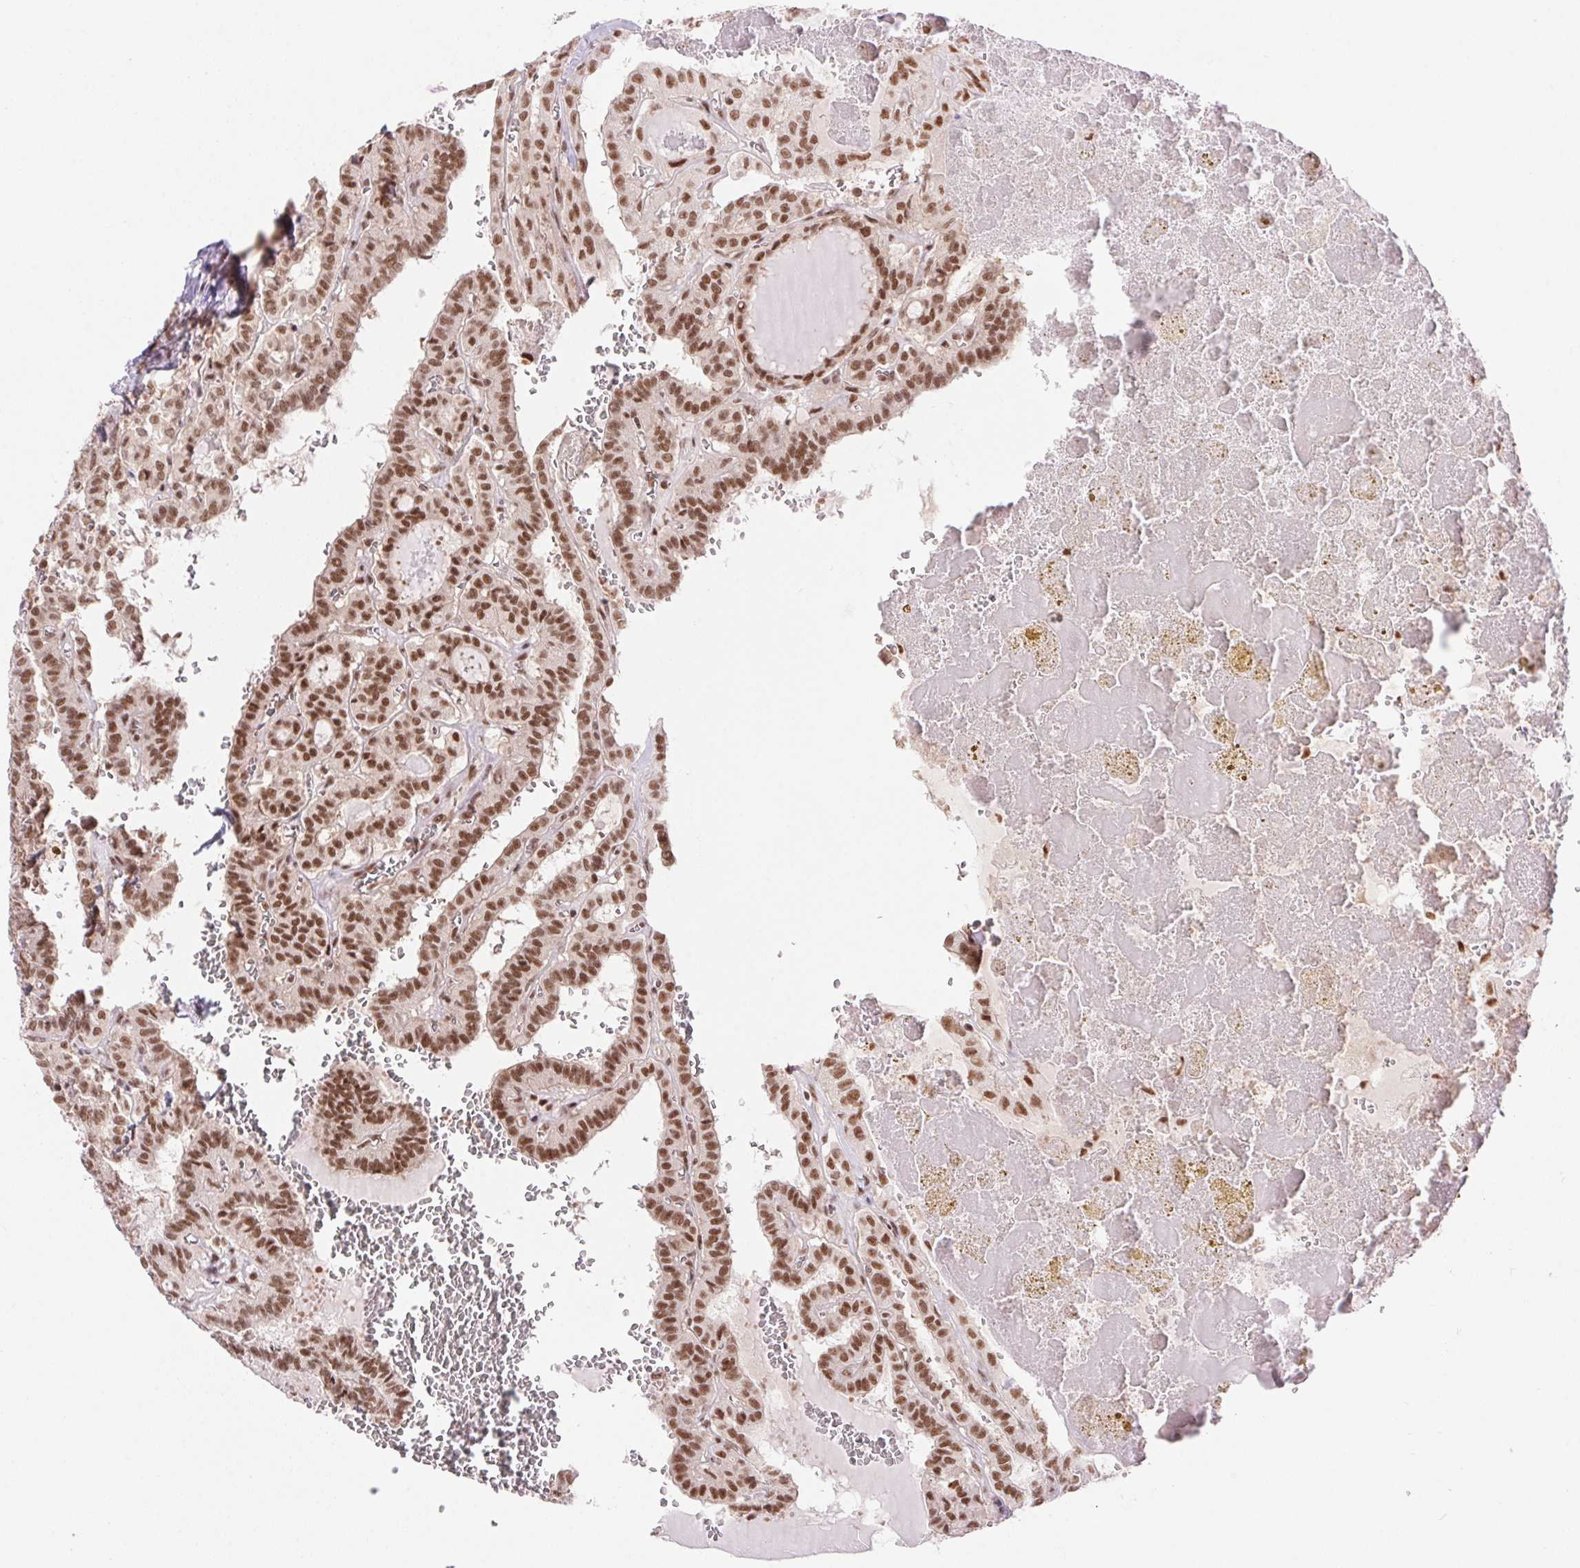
{"staining": {"intensity": "strong", "quantity": ">75%", "location": "nuclear"}, "tissue": "thyroid cancer", "cell_type": "Tumor cells", "image_type": "cancer", "snomed": [{"axis": "morphology", "description": "Papillary adenocarcinoma, NOS"}, {"axis": "topography", "description": "Thyroid gland"}], "caption": "DAB immunohistochemical staining of human thyroid cancer reveals strong nuclear protein expression in about >75% of tumor cells.", "gene": "DDX17", "patient": {"sex": "female", "age": 21}}